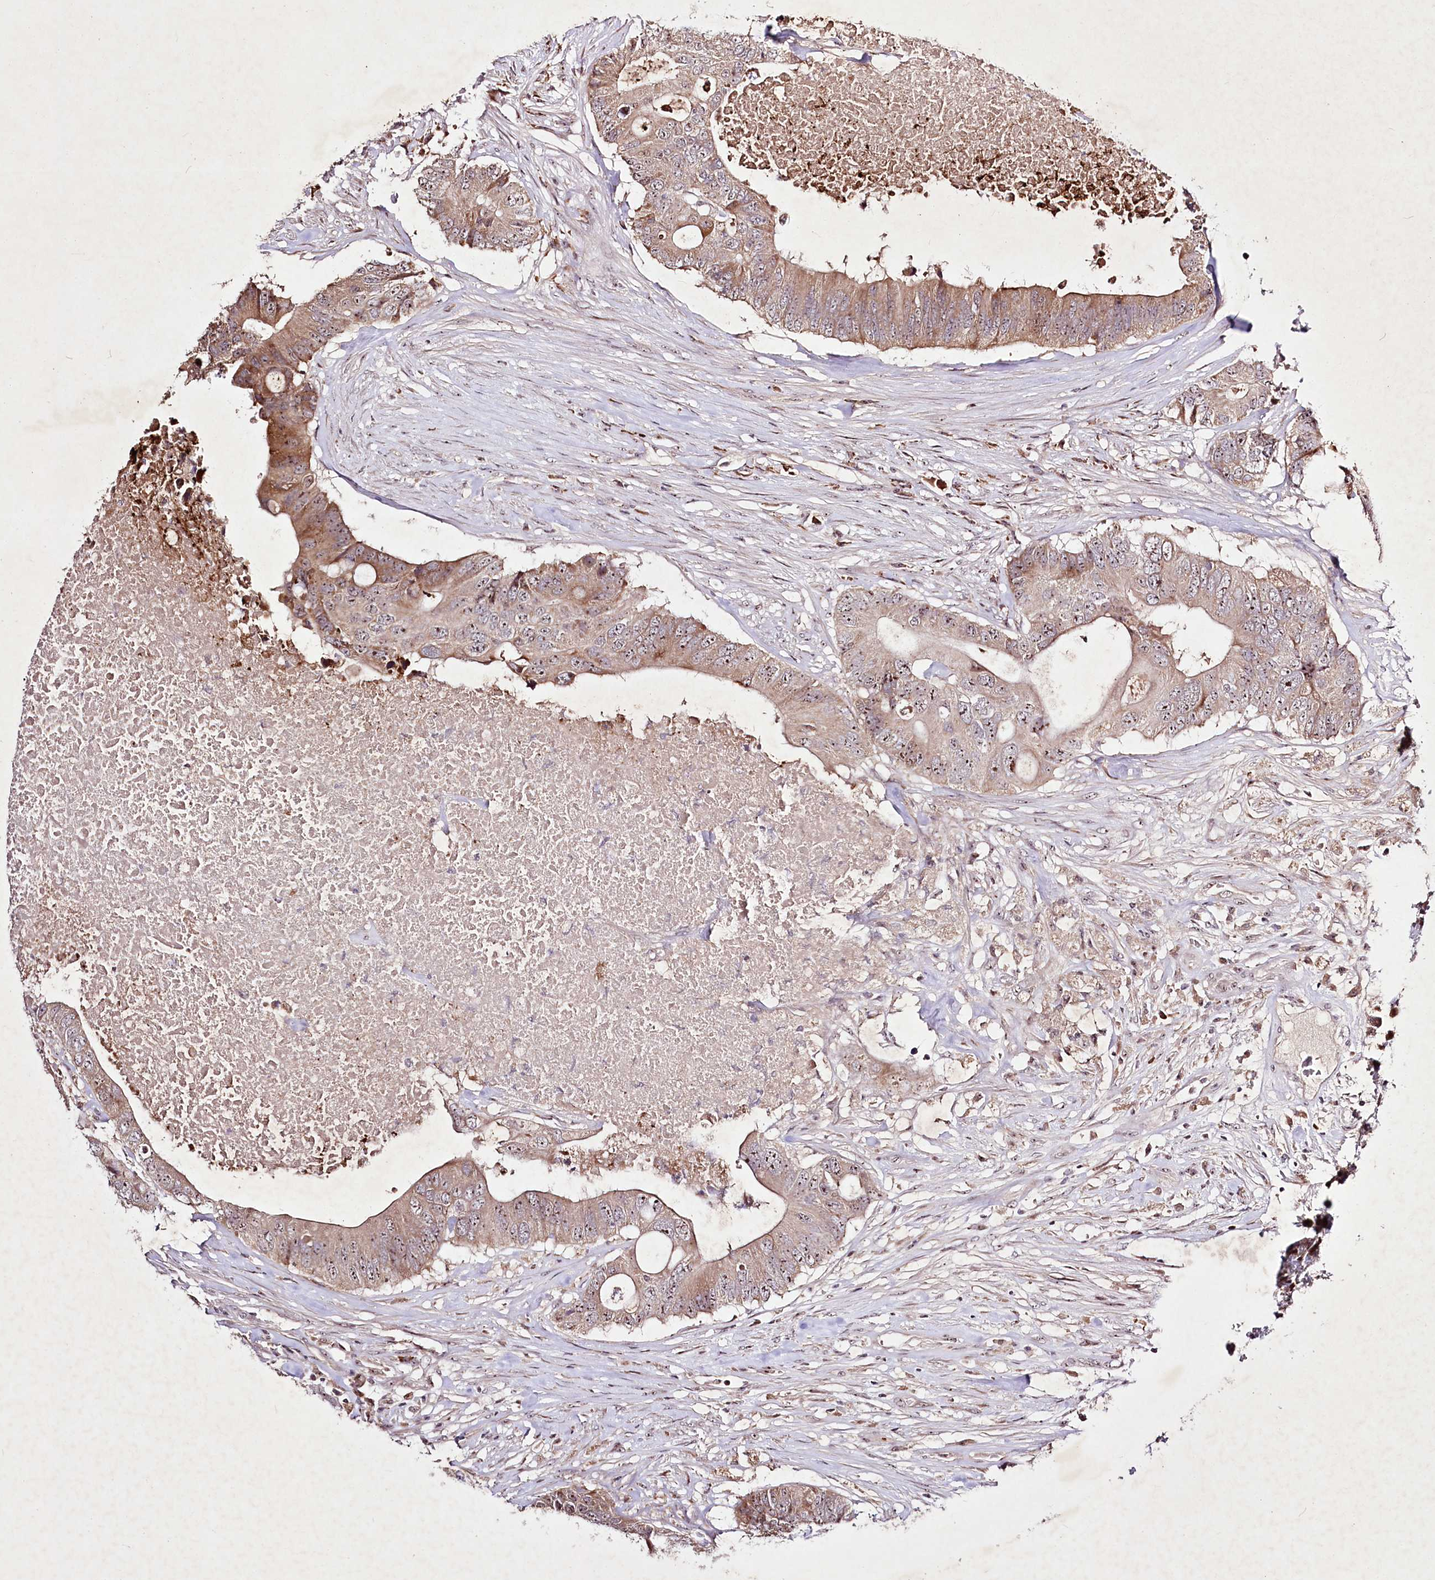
{"staining": {"intensity": "moderate", "quantity": "25%-75%", "location": "cytoplasmic/membranous"}, "tissue": "colorectal cancer", "cell_type": "Tumor cells", "image_type": "cancer", "snomed": [{"axis": "morphology", "description": "Adenocarcinoma, NOS"}, {"axis": "topography", "description": "Colon"}], "caption": "This image demonstrates immunohistochemistry (IHC) staining of human adenocarcinoma (colorectal), with medium moderate cytoplasmic/membranous expression in about 25%-75% of tumor cells.", "gene": "DMP1", "patient": {"sex": "male", "age": 71}}